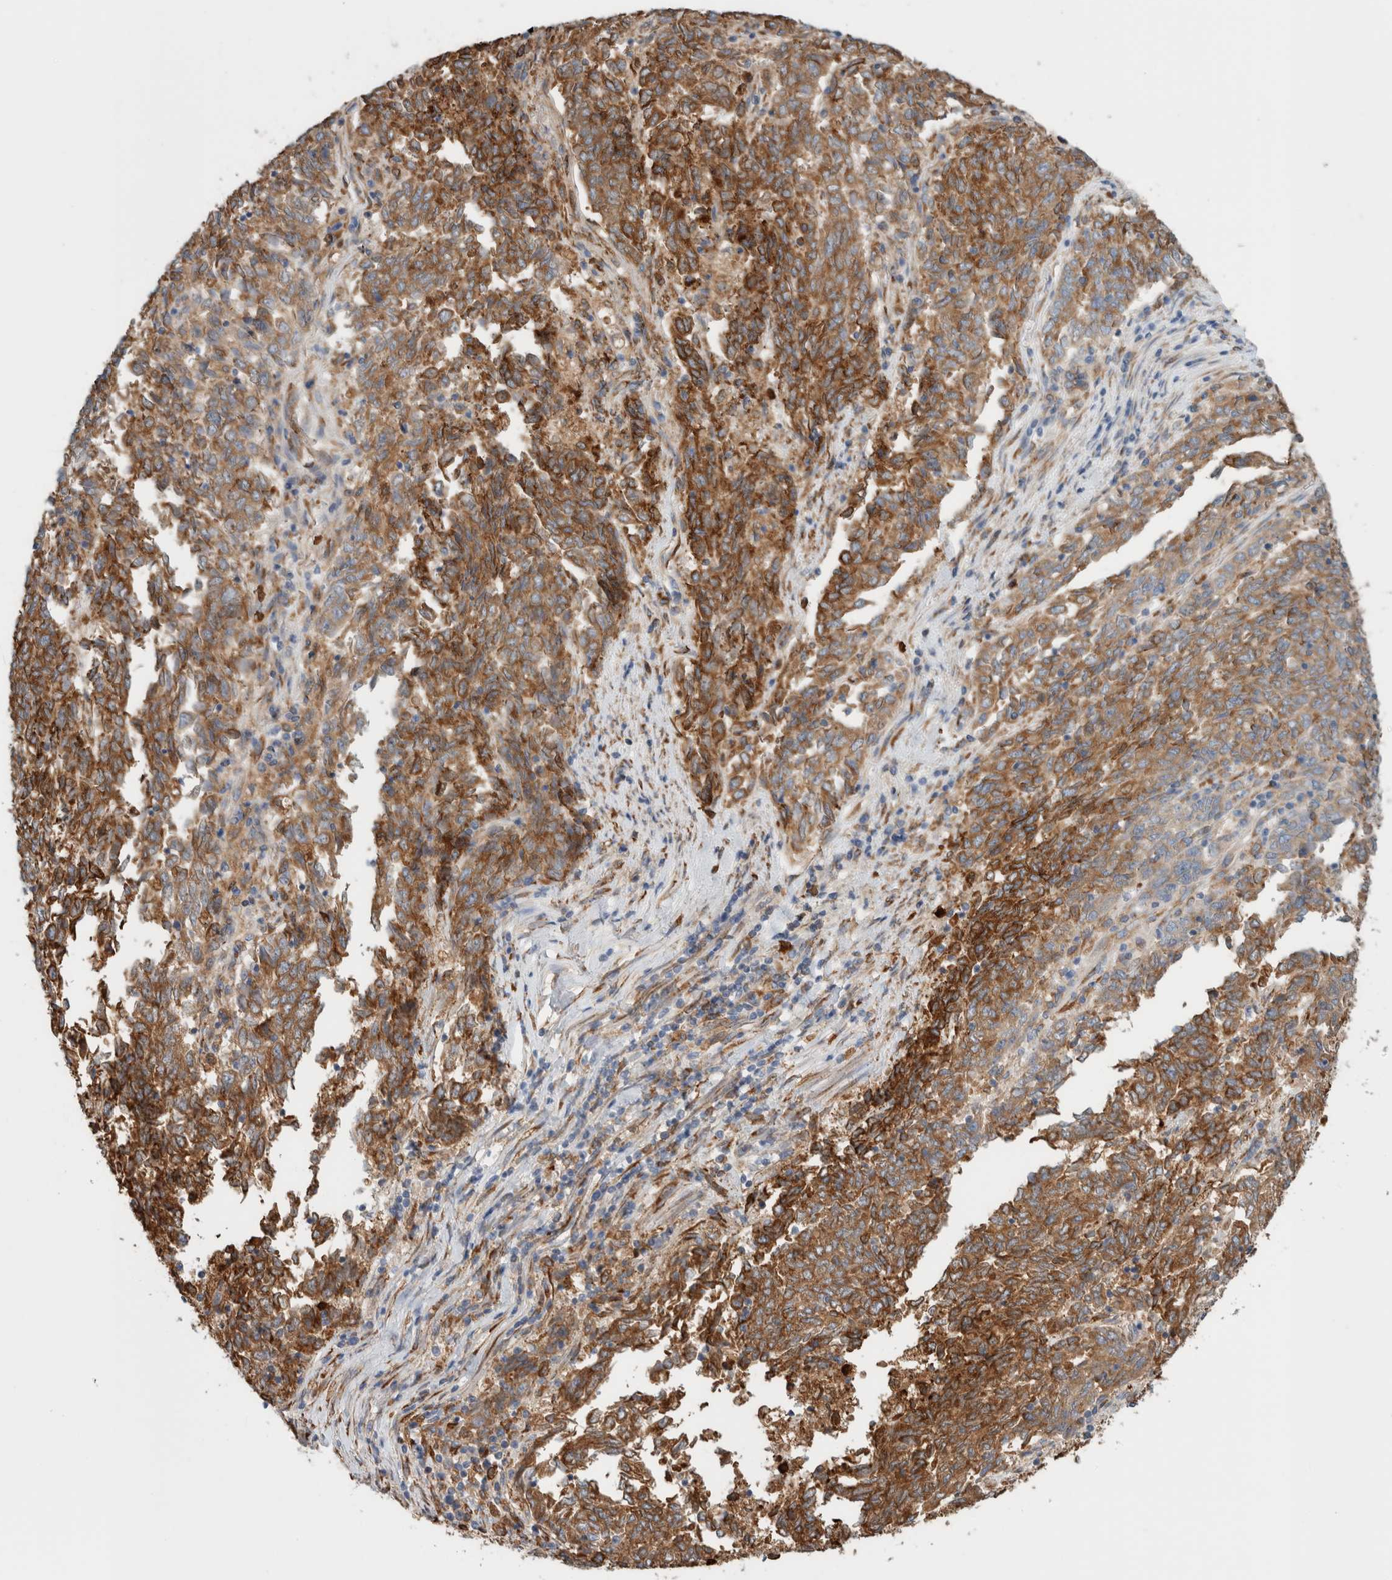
{"staining": {"intensity": "moderate", "quantity": ">75%", "location": "cytoplasmic/membranous"}, "tissue": "endometrial cancer", "cell_type": "Tumor cells", "image_type": "cancer", "snomed": [{"axis": "morphology", "description": "Adenocarcinoma, NOS"}, {"axis": "topography", "description": "Endometrium"}], "caption": "The immunohistochemical stain highlights moderate cytoplasmic/membranous staining in tumor cells of endometrial cancer tissue. The staining was performed using DAB, with brown indicating positive protein expression. Nuclei are stained blue with hematoxylin.", "gene": "P4HA1", "patient": {"sex": "female", "age": 80}}